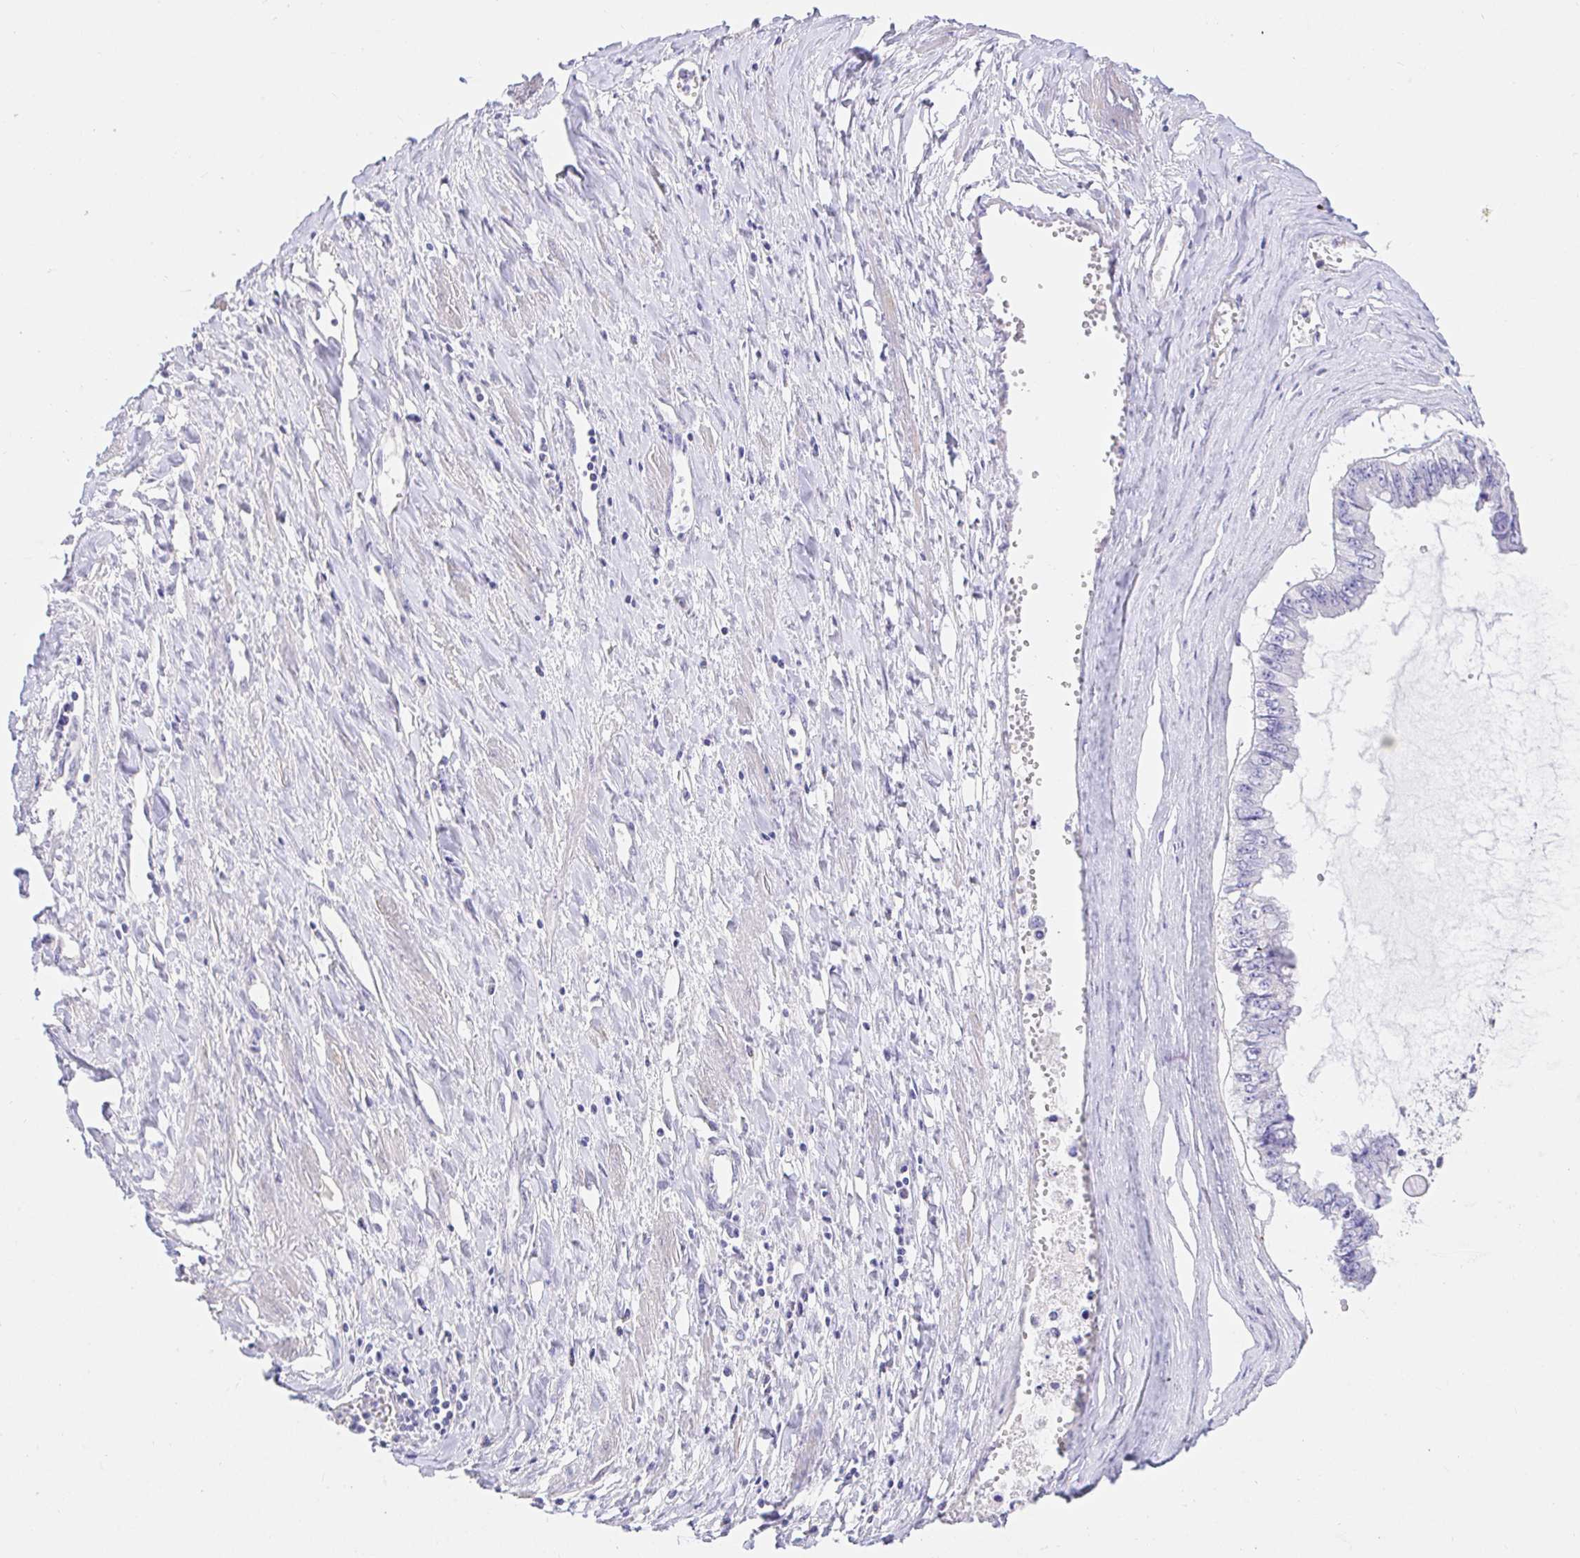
{"staining": {"intensity": "negative", "quantity": "none", "location": "none"}, "tissue": "ovarian cancer", "cell_type": "Tumor cells", "image_type": "cancer", "snomed": [{"axis": "morphology", "description": "Cystadenocarcinoma, mucinous, NOS"}, {"axis": "topography", "description": "Ovary"}], "caption": "High magnification brightfield microscopy of mucinous cystadenocarcinoma (ovarian) stained with DAB (3,3'-diaminobenzidine) (brown) and counterstained with hematoxylin (blue): tumor cells show no significant expression.", "gene": "CDO1", "patient": {"sex": "female", "age": 72}}